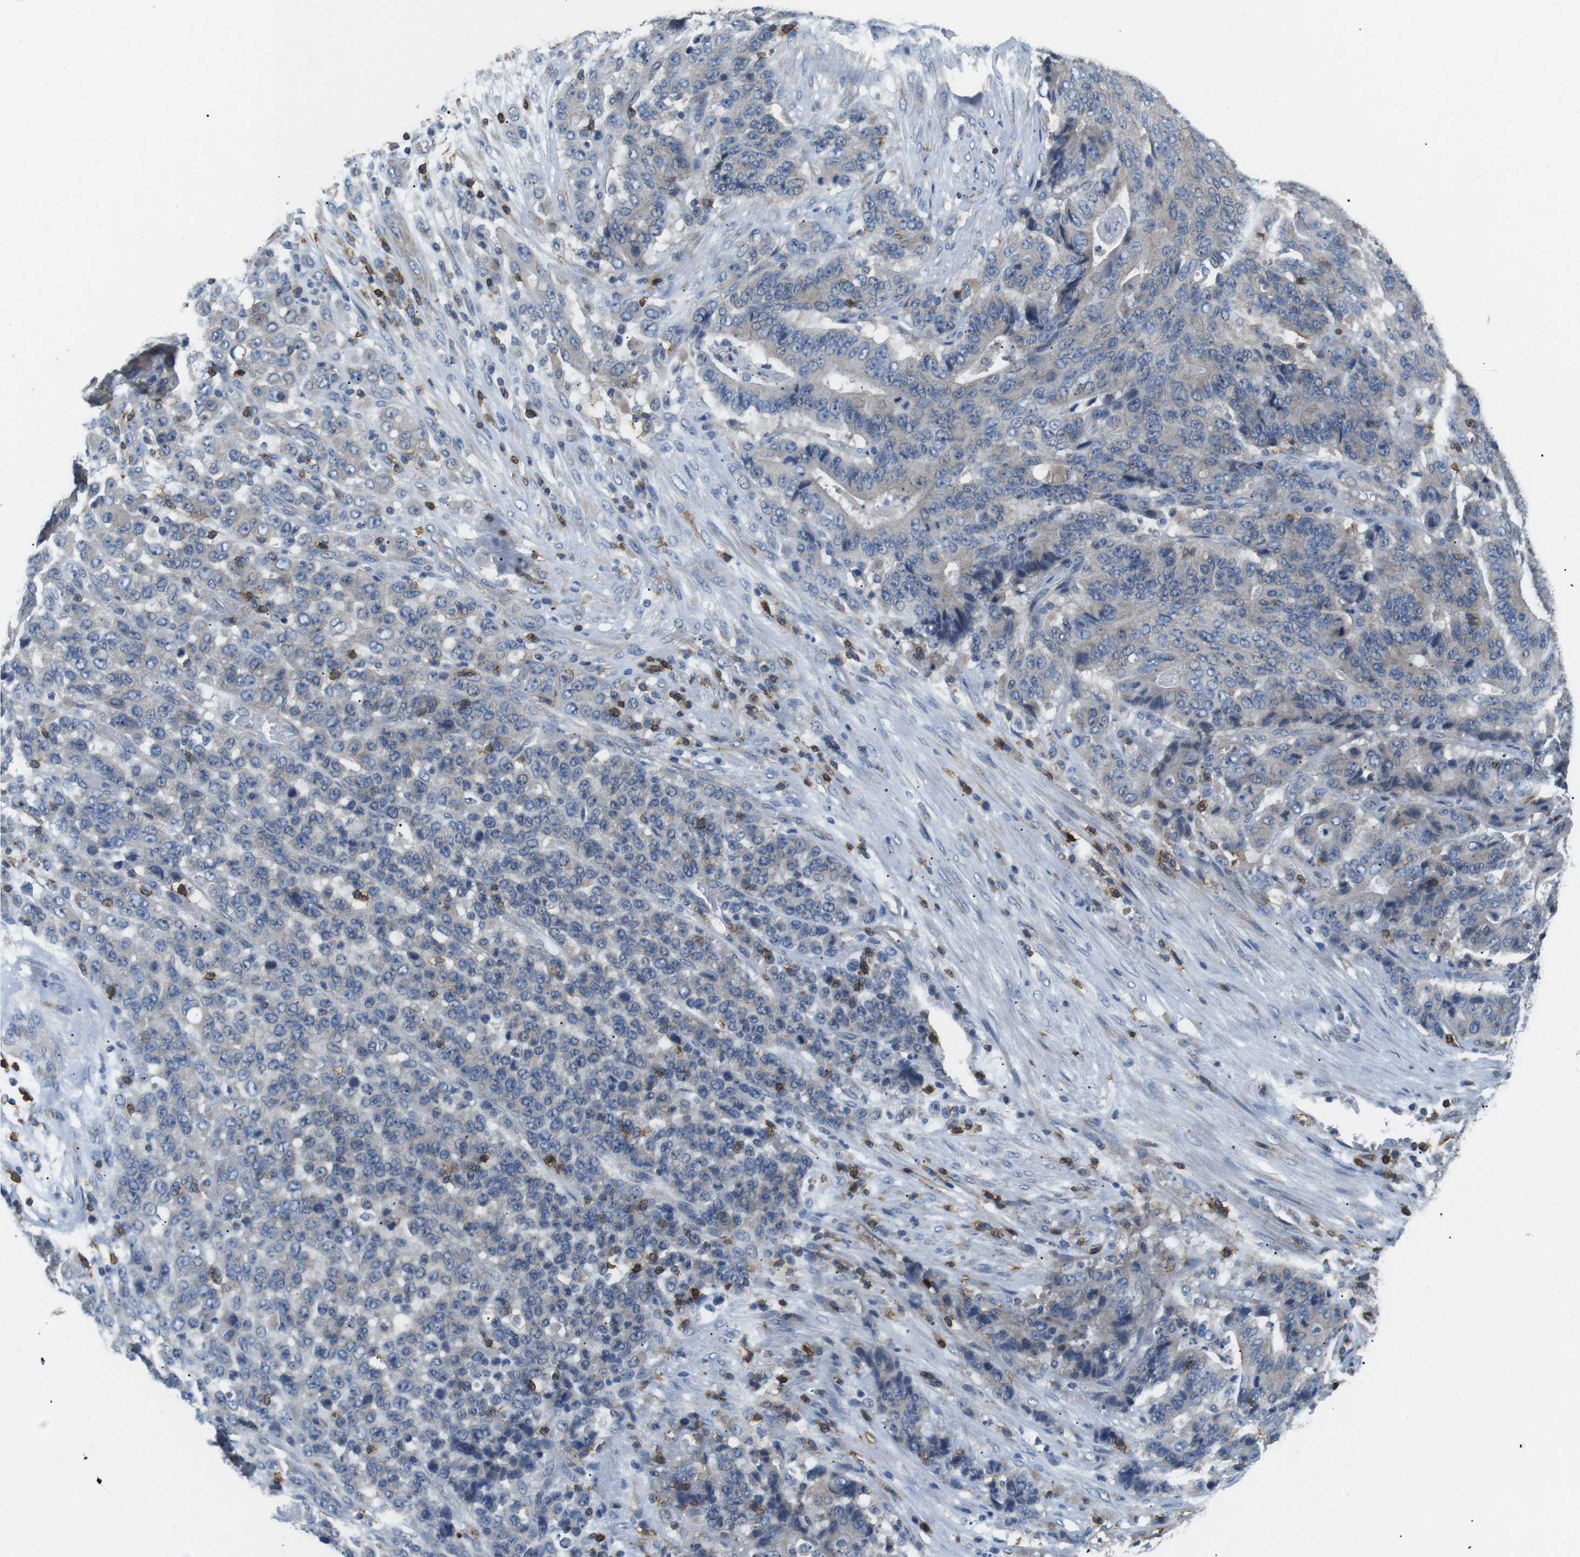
{"staining": {"intensity": "negative", "quantity": "none", "location": "none"}, "tissue": "stomach cancer", "cell_type": "Tumor cells", "image_type": "cancer", "snomed": [{"axis": "morphology", "description": "Adenocarcinoma, NOS"}, {"axis": "topography", "description": "Stomach"}], "caption": "DAB (3,3'-diaminobenzidine) immunohistochemical staining of stomach cancer displays no significant expression in tumor cells.", "gene": "CD6", "patient": {"sex": "female", "age": 73}}